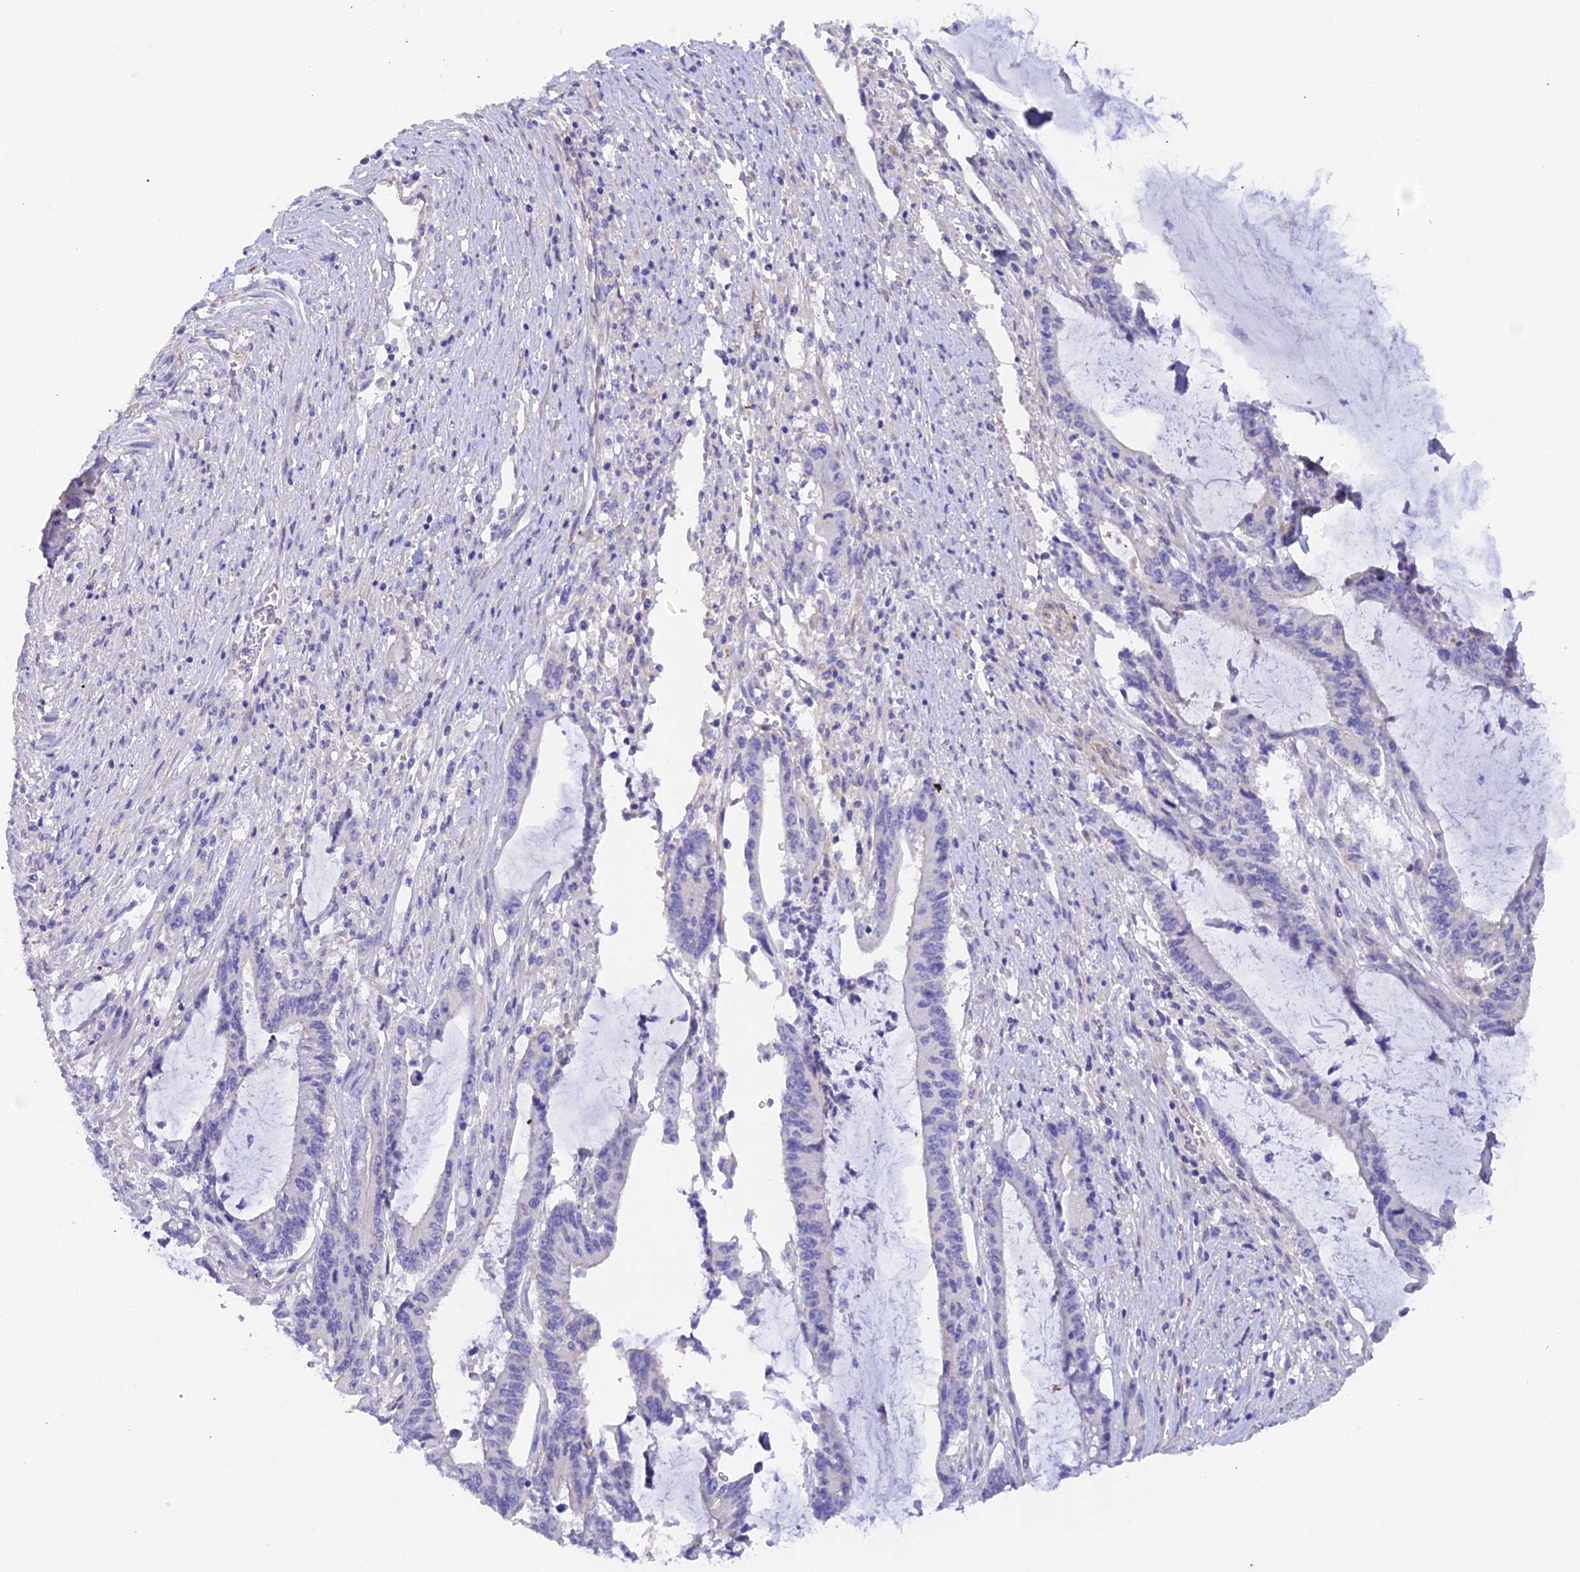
{"staining": {"intensity": "negative", "quantity": "none", "location": "none"}, "tissue": "pancreatic cancer", "cell_type": "Tumor cells", "image_type": "cancer", "snomed": [{"axis": "morphology", "description": "Adenocarcinoma, NOS"}, {"axis": "topography", "description": "Pancreas"}], "caption": "Tumor cells show no significant protein expression in pancreatic cancer. (Immunohistochemistry, brightfield microscopy, high magnification).", "gene": "FZR1", "patient": {"sex": "female", "age": 50}}